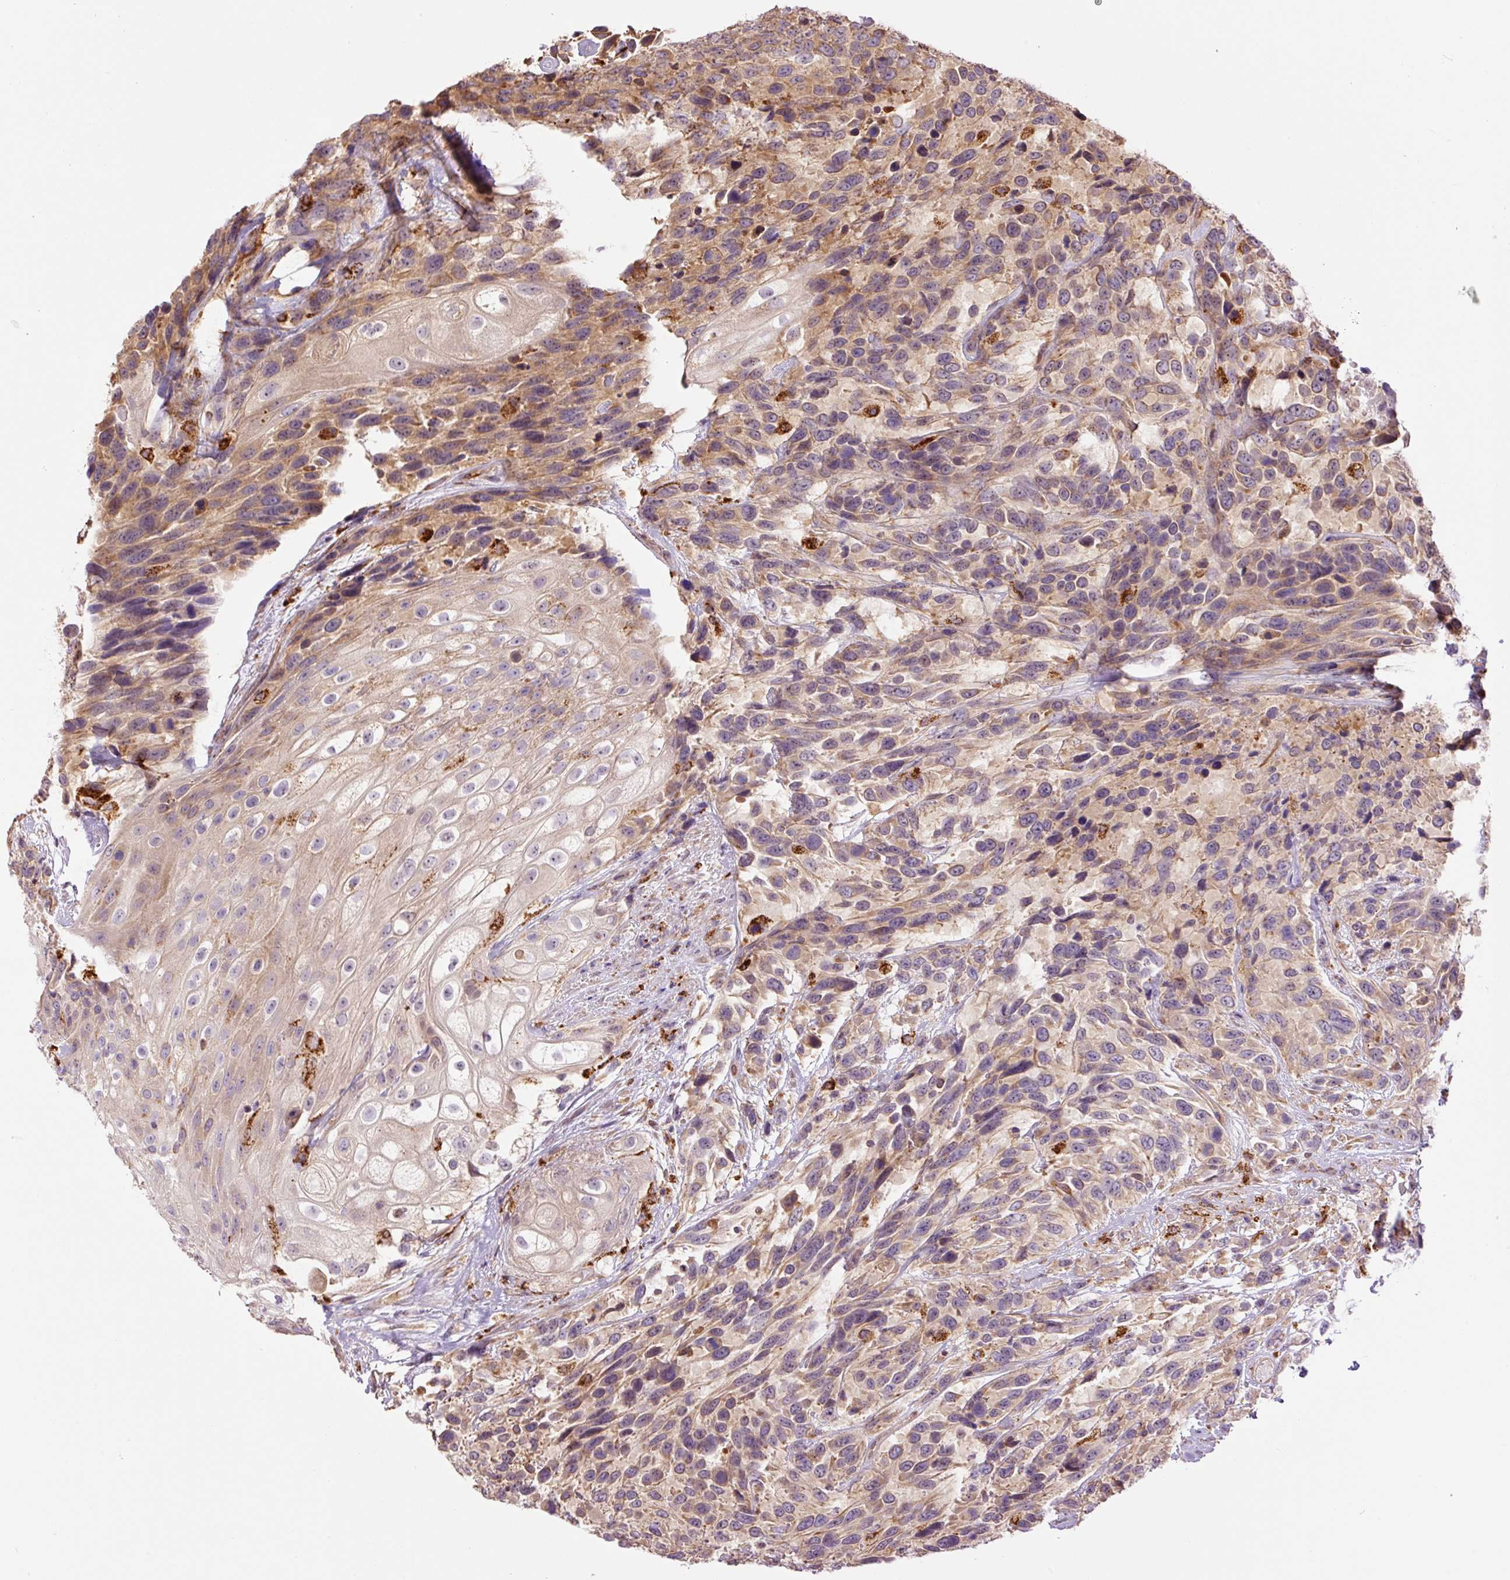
{"staining": {"intensity": "weak", "quantity": "25%-75%", "location": "cytoplasmic/membranous"}, "tissue": "urothelial cancer", "cell_type": "Tumor cells", "image_type": "cancer", "snomed": [{"axis": "morphology", "description": "Urothelial carcinoma, High grade"}, {"axis": "topography", "description": "Urinary bladder"}], "caption": "Immunohistochemistry staining of high-grade urothelial carcinoma, which displays low levels of weak cytoplasmic/membranous positivity in about 25%-75% of tumor cells indicating weak cytoplasmic/membranous protein staining. The staining was performed using DAB (brown) for protein detection and nuclei were counterstained in hematoxylin (blue).", "gene": "PCK2", "patient": {"sex": "female", "age": 70}}